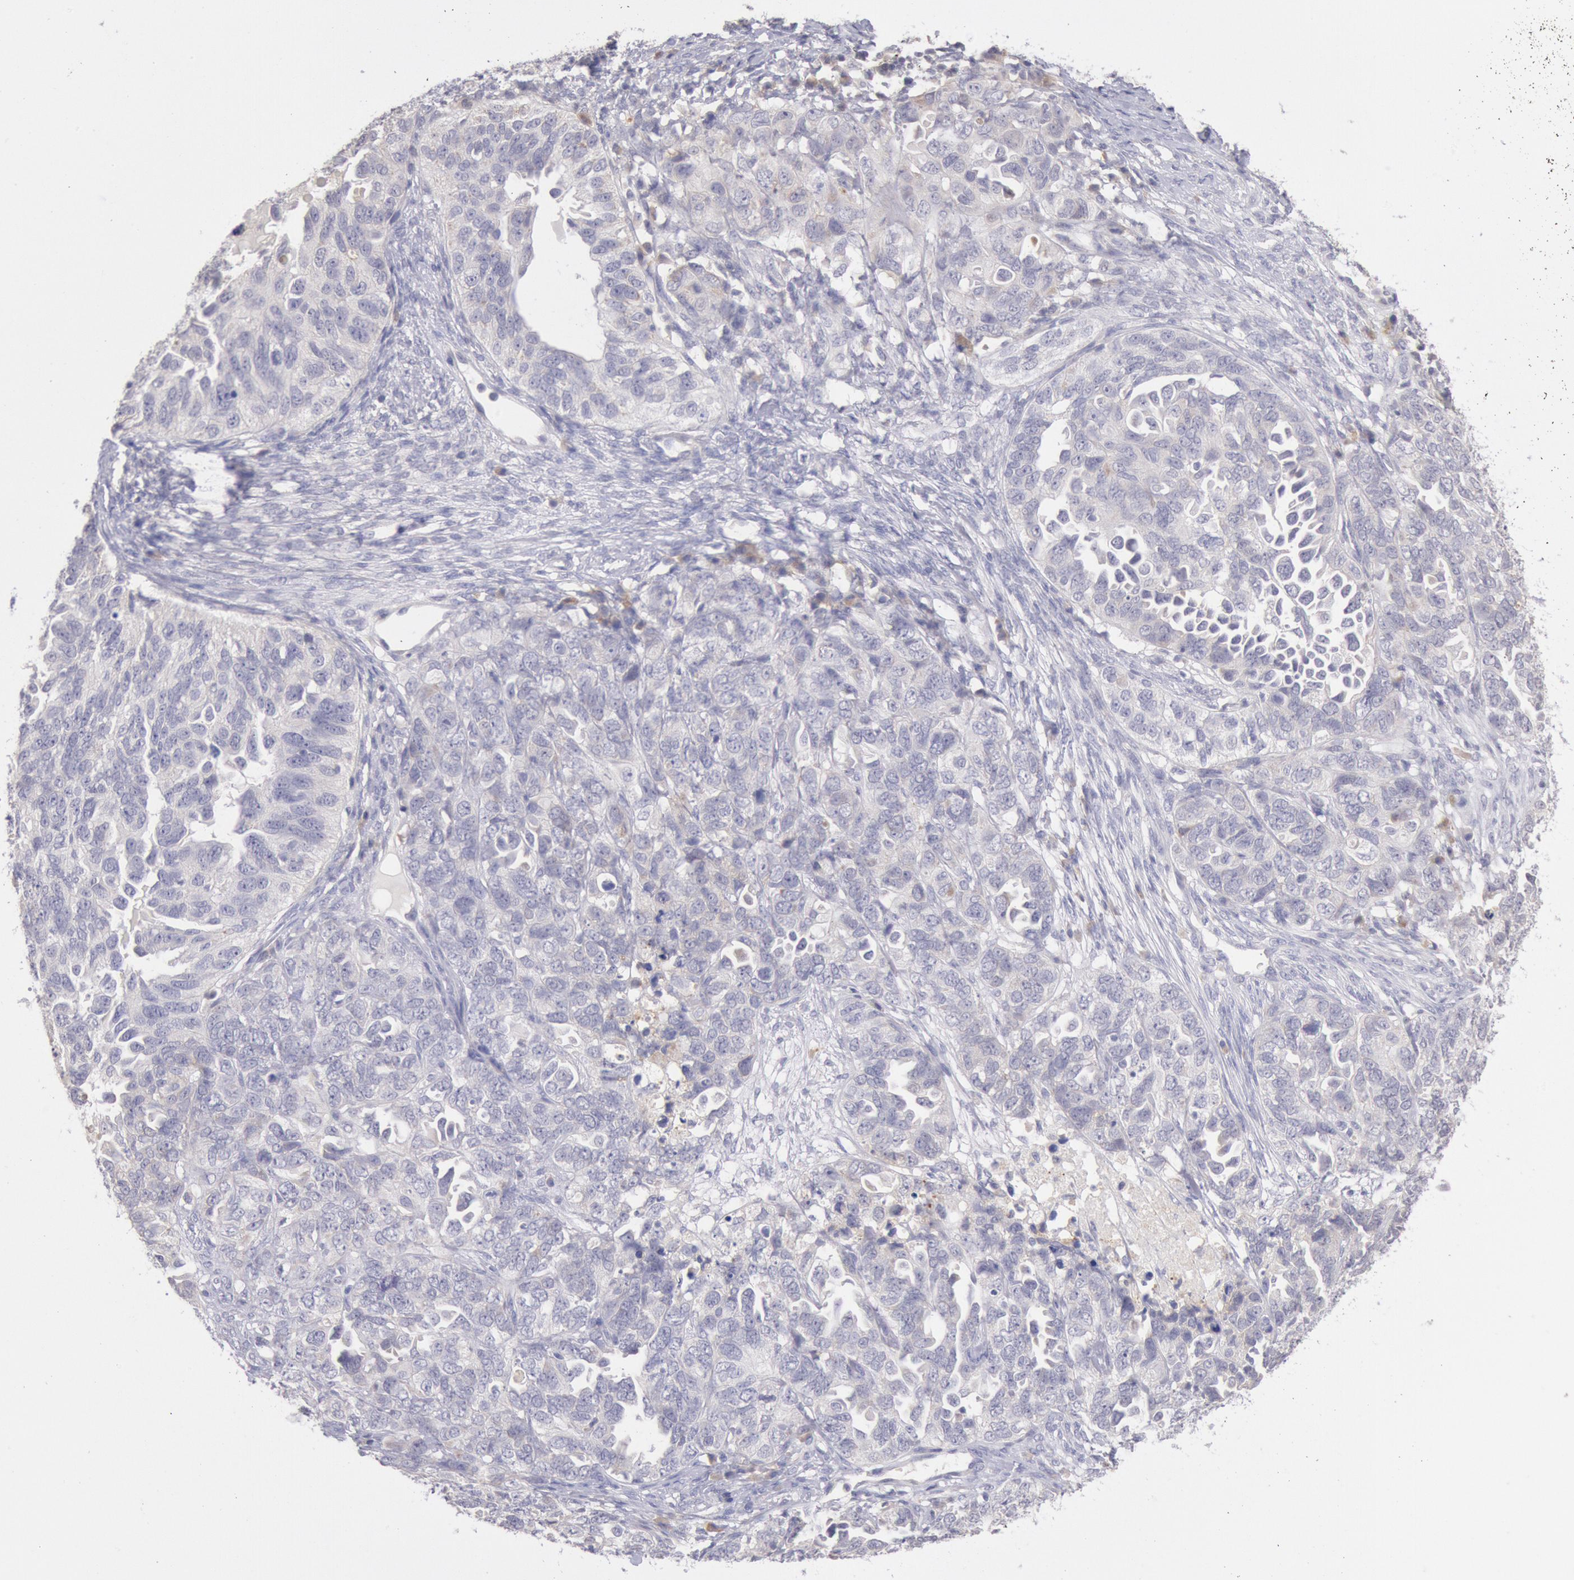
{"staining": {"intensity": "weak", "quantity": "<25%", "location": "cytoplasmic/membranous"}, "tissue": "ovarian cancer", "cell_type": "Tumor cells", "image_type": "cancer", "snomed": [{"axis": "morphology", "description": "Cystadenocarcinoma, serous, NOS"}, {"axis": "topography", "description": "Ovary"}], "caption": "A high-resolution photomicrograph shows immunohistochemistry staining of ovarian cancer (serous cystadenocarcinoma), which reveals no significant expression in tumor cells.", "gene": "GAL3ST1", "patient": {"sex": "female", "age": 82}}